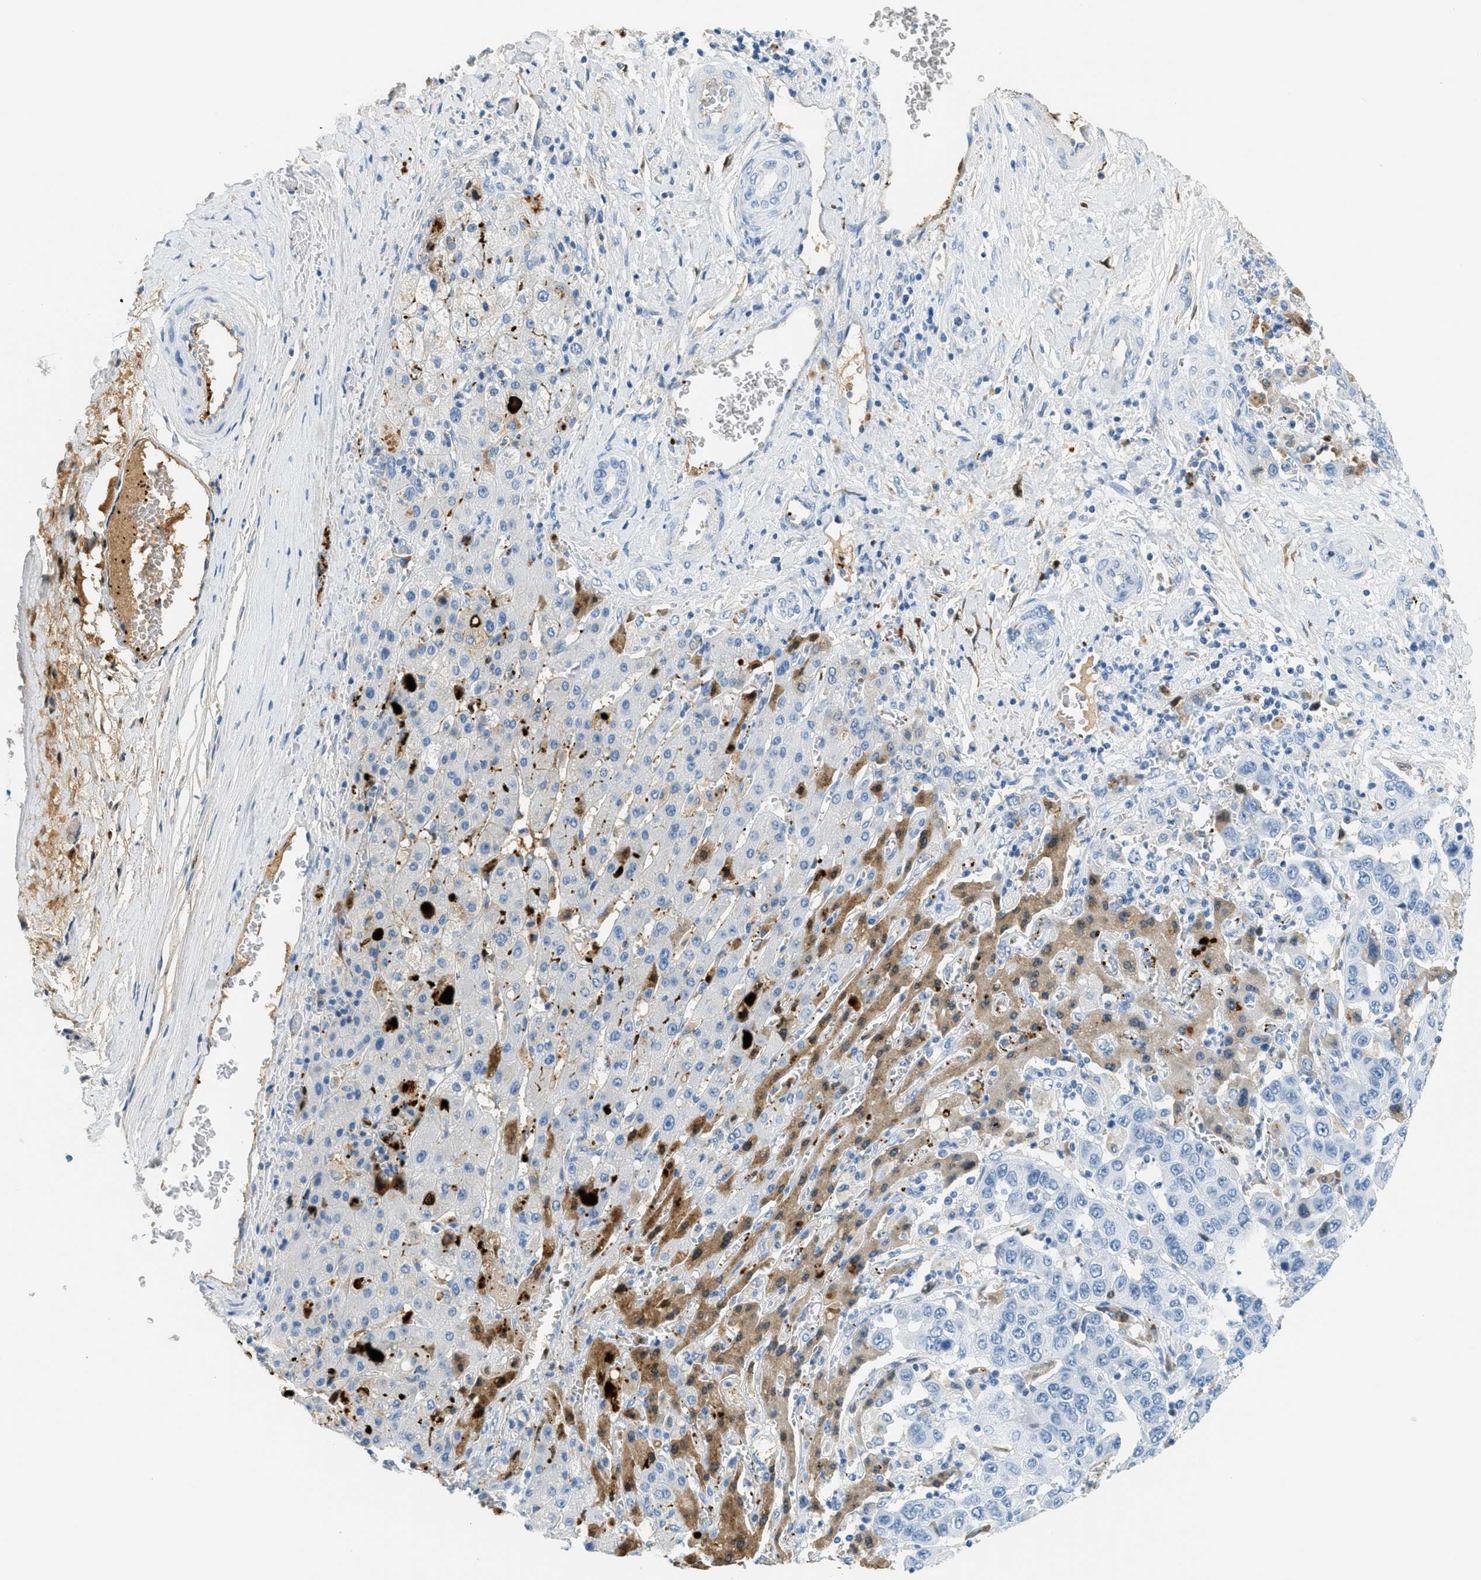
{"staining": {"intensity": "negative", "quantity": "none", "location": "none"}, "tissue": "liver cancer", "cell_type": "Tumor cells", "image_type": "cancer", "snomed": [{"axis": "morphology", "description": "Cholangiocarcinoma"}, {"axis": "topography", "description": "Liver"}], "caption": "Cholangiocarcinoma (liver) stained for a protein using immunohistochemistry (IHC) shows no expression tumor cells.", "gene": "PPBP", "patient": {"sex": "female", "age": 52}}